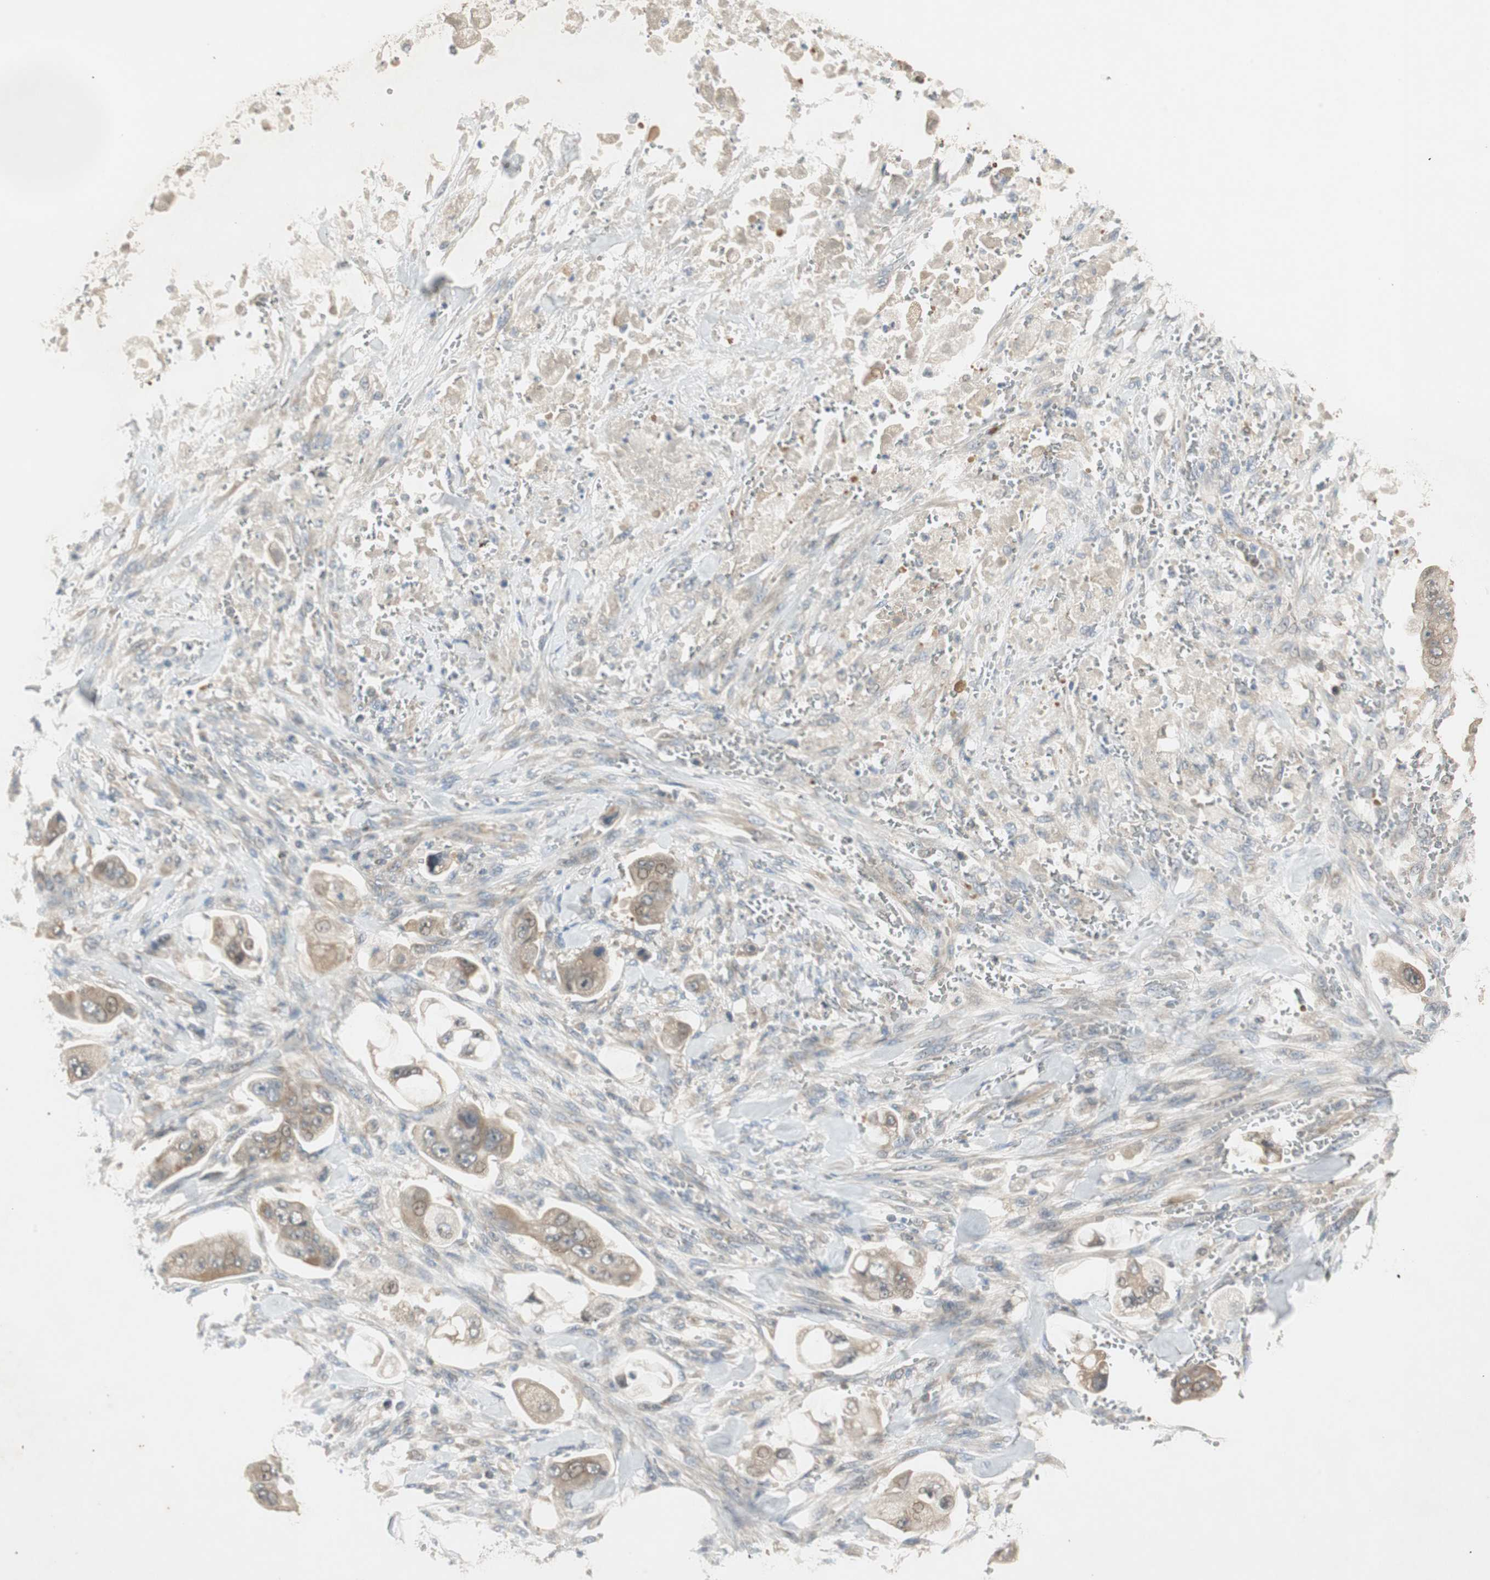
{"staining": {"intensity": "moderate", "quantity": ">75%", "location": "cytoplasmic/membranous"}, "tissue": "stomach cancer", "cell_type": "Tumor cells", "image_type": "cancer", "snomed": [{"axis": "morphology", "description": "Adenocarcinoma, NOS"}, {"axis": "topography", "description": "Stomach"}], "caption": "Human stomach adenocarcinoma stained with a protein marker exhibits moderate staining in tumor cells.", "gene": "USP2", "patient": {"sex": "male", "age": 62}}